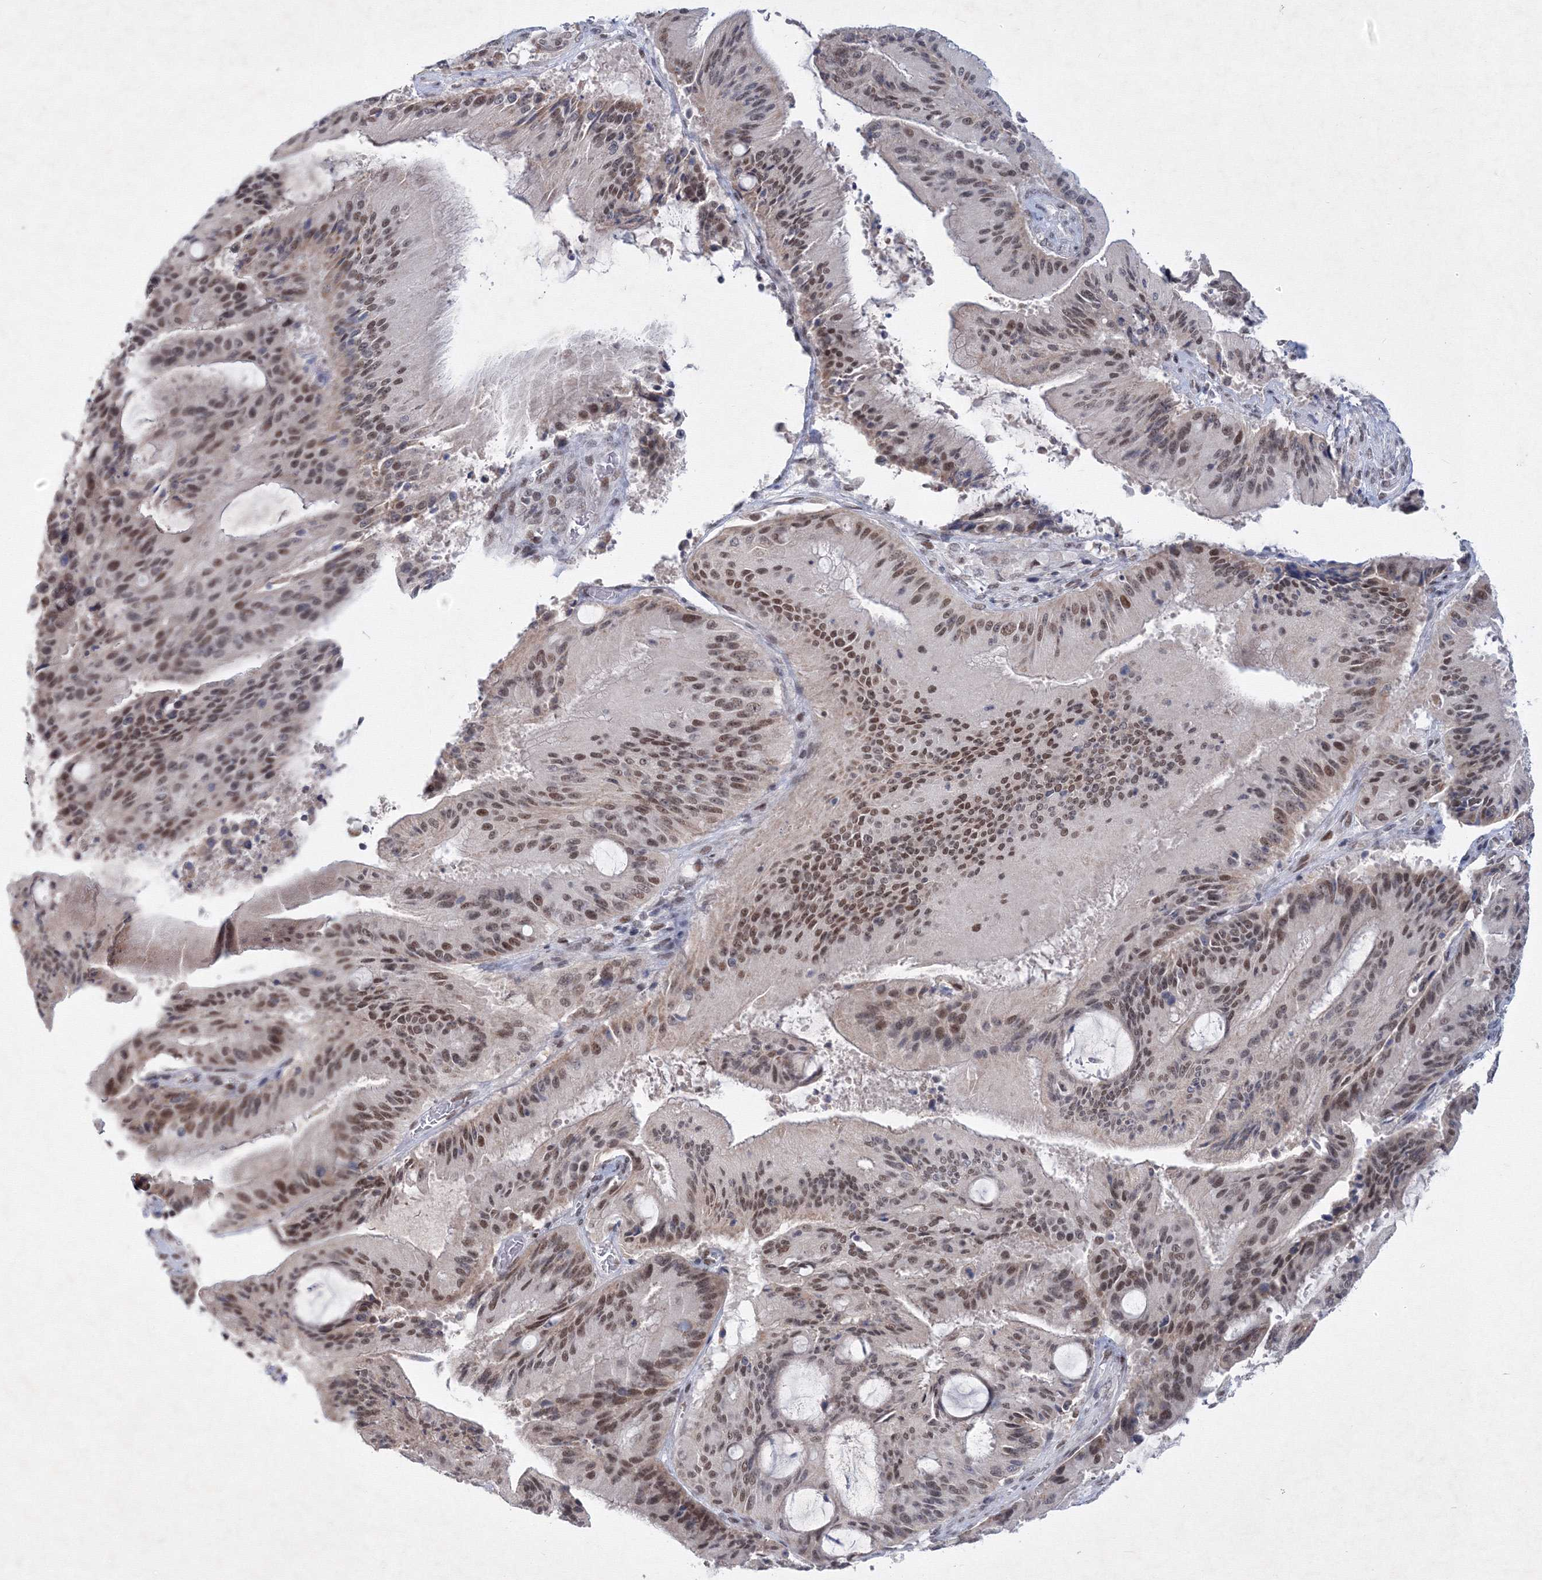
{"staining": {"intensity": "moderate", "quantity": ">75%", "location": "nuclear"}, "tissue": "liver cancer", "cell_type": "Tumor cells", "image_type": "cancer", "snomed": [{"axis": "morphology", "description": "Normal tissue, NOS"}, {"axis": "morphology", "description": "Cholangiocarcinoma"}, {"axis": "topography", "description": "Liver"}, {"axis": "topography", "description": "Peripheral nerve tissue"}], "caption": "Moderate nuclear expression for a protein is present in about >75% of tumor cells of cholangiocarcinoma (liver) using immunohistochemistry.", "gene": "SF3B6", "patient": {"sex": "female", "age": 73}}